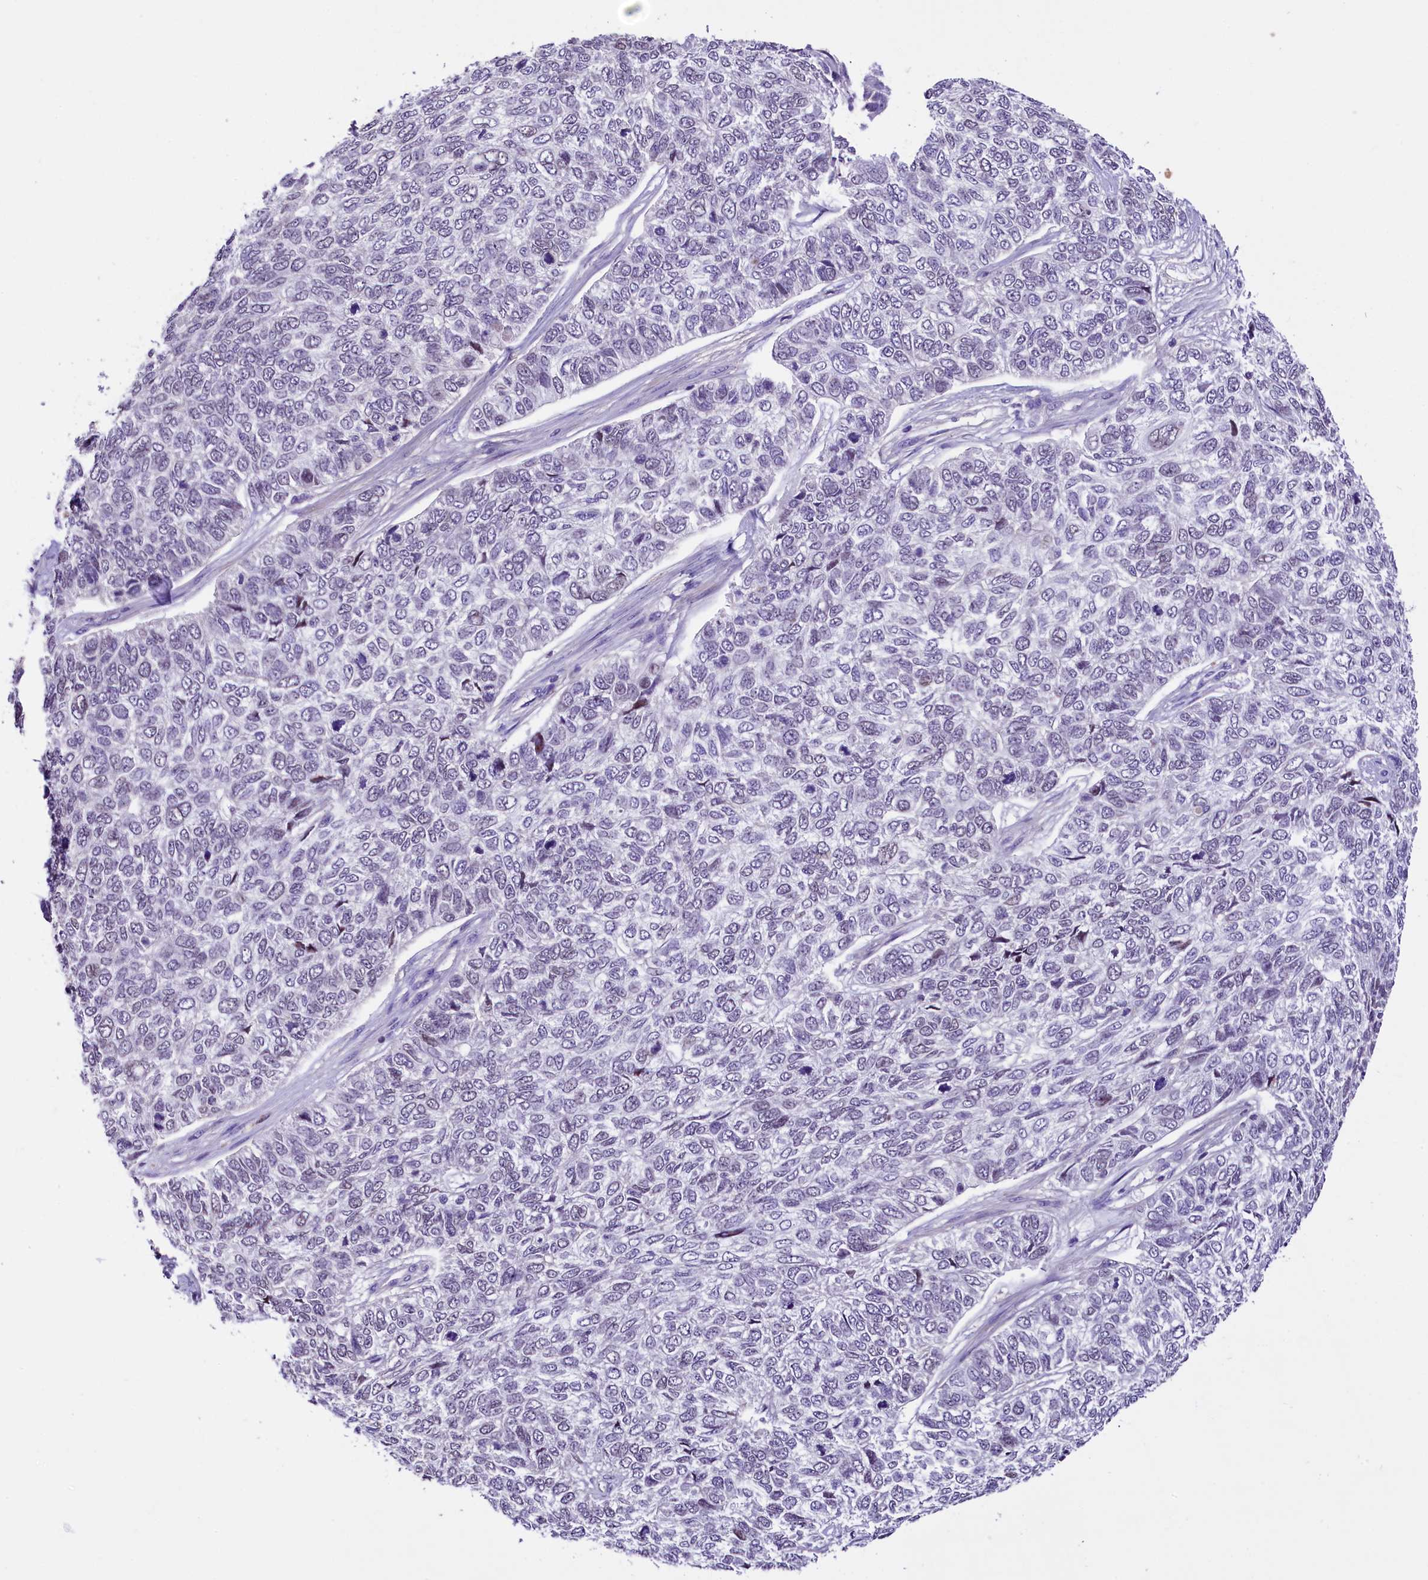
{"staining": {"intensity": "negative", "quantity": "none", "location": "none"}, "tissue": "skin cancer", "cell_type": "Tumor cells", "image_type": "cancer", "snomed": [{"axis": "morphology", "description": "Basal cell carcinoma"}, {"axis": "topography", "description": "Skin"}], "caption": "The immunohistochemistry micrograph has no significant positivity in tumor cells of skin cancer (basal cell carcinoma) tissue.", "gene": "MEX3B", "patient": {"sex": "female", "age": 65}}